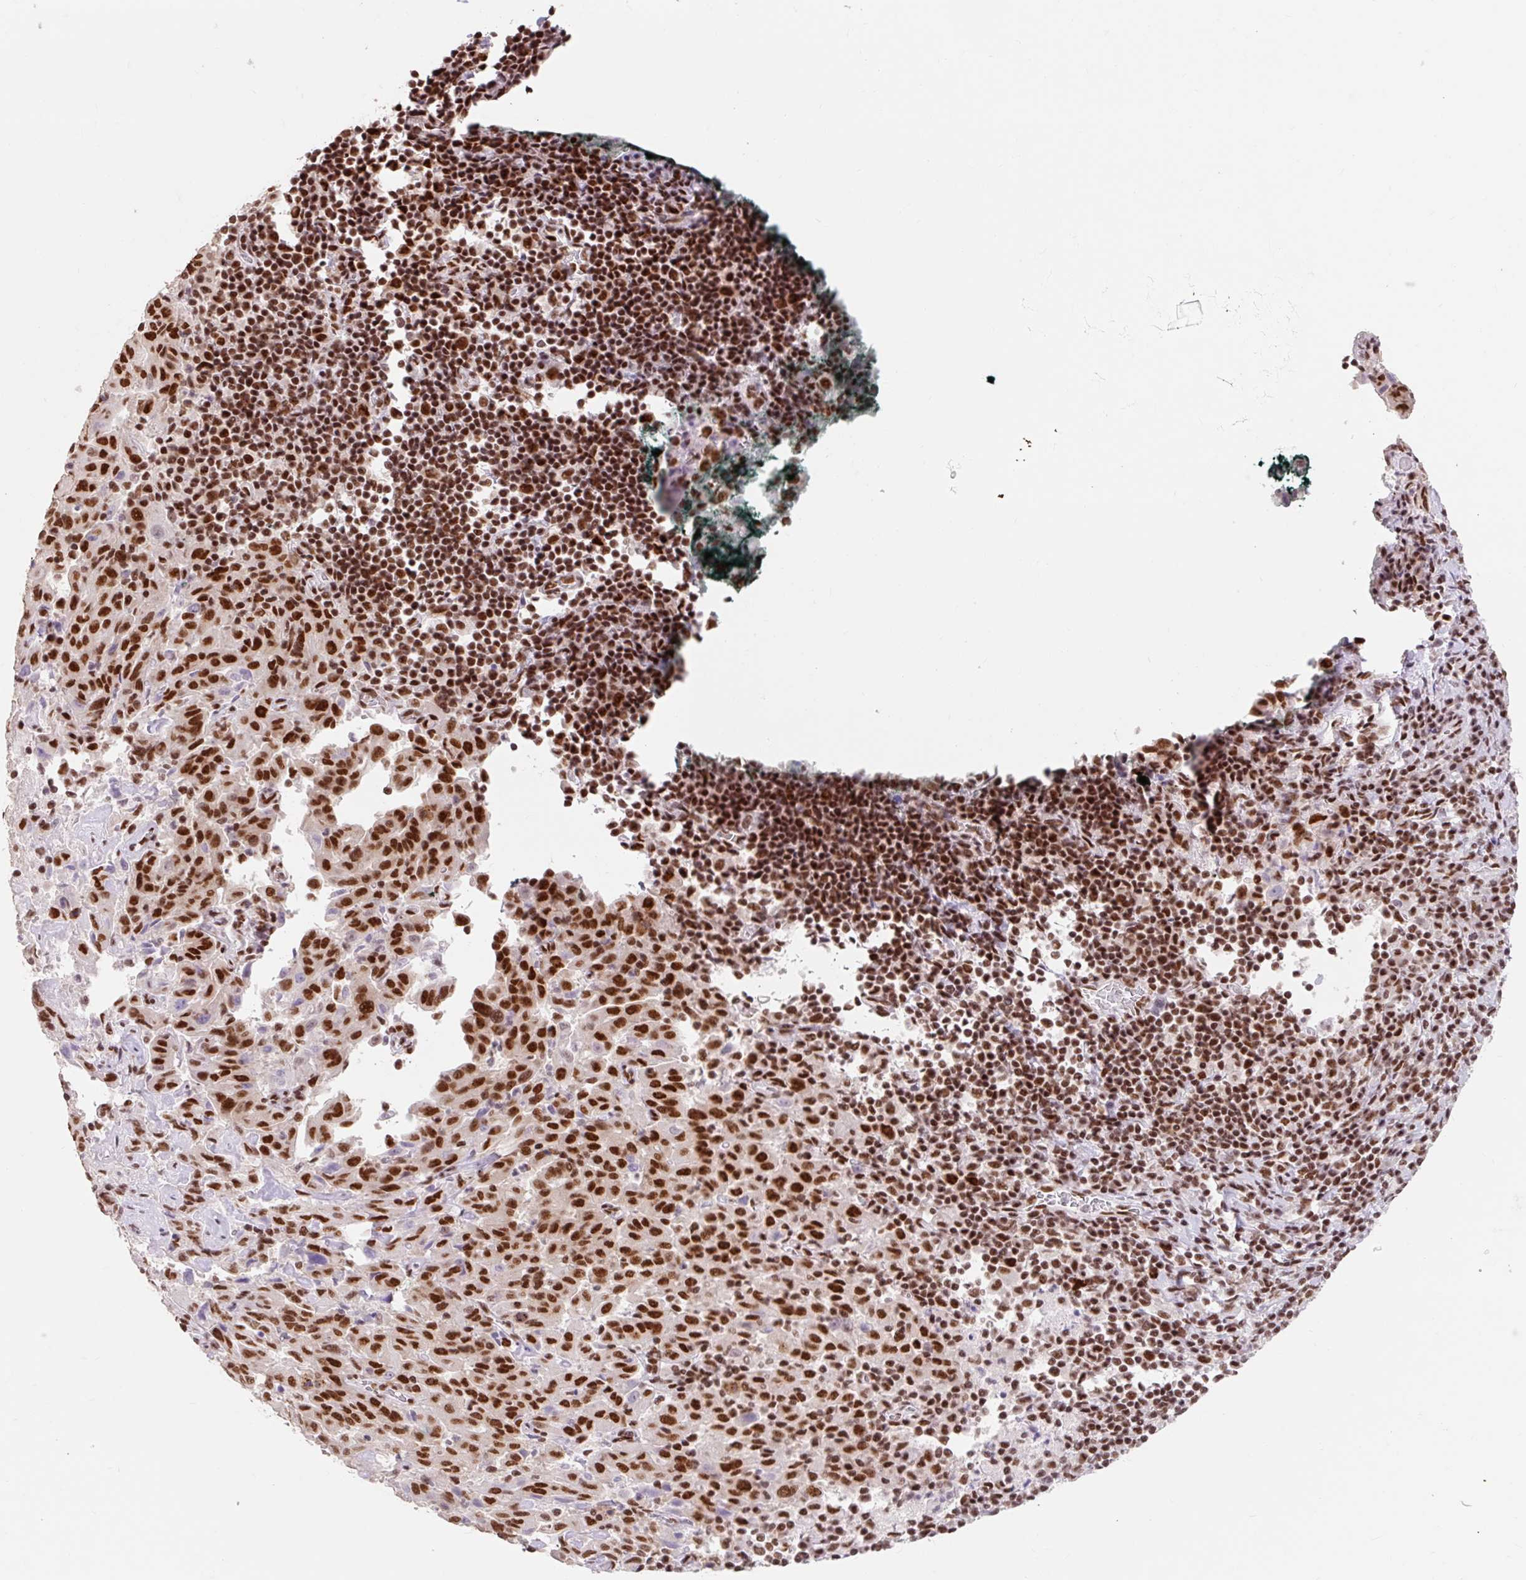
{"staining": {"intensity": "strong", "quantity": ">75%", "location": "nuclear"}, "tissue": "pancreatic cancer", "cell_type": "Tumor cells", "image_type": "cancer", "snomed": [{"axis": "morphology", "description": "Adenocarcinoma, NOS"}, {"axis": "topography", "description": "Pancreas"}], "caption": "A high-resolution histopathology image shows IHC staining of pancreatic cancer (adenocarcinoma), which shows strong nuclear staining in approximately >75% of tumor cells.", "gene": "SRSF10", "patient": {"sex": "male", "age": 63}}